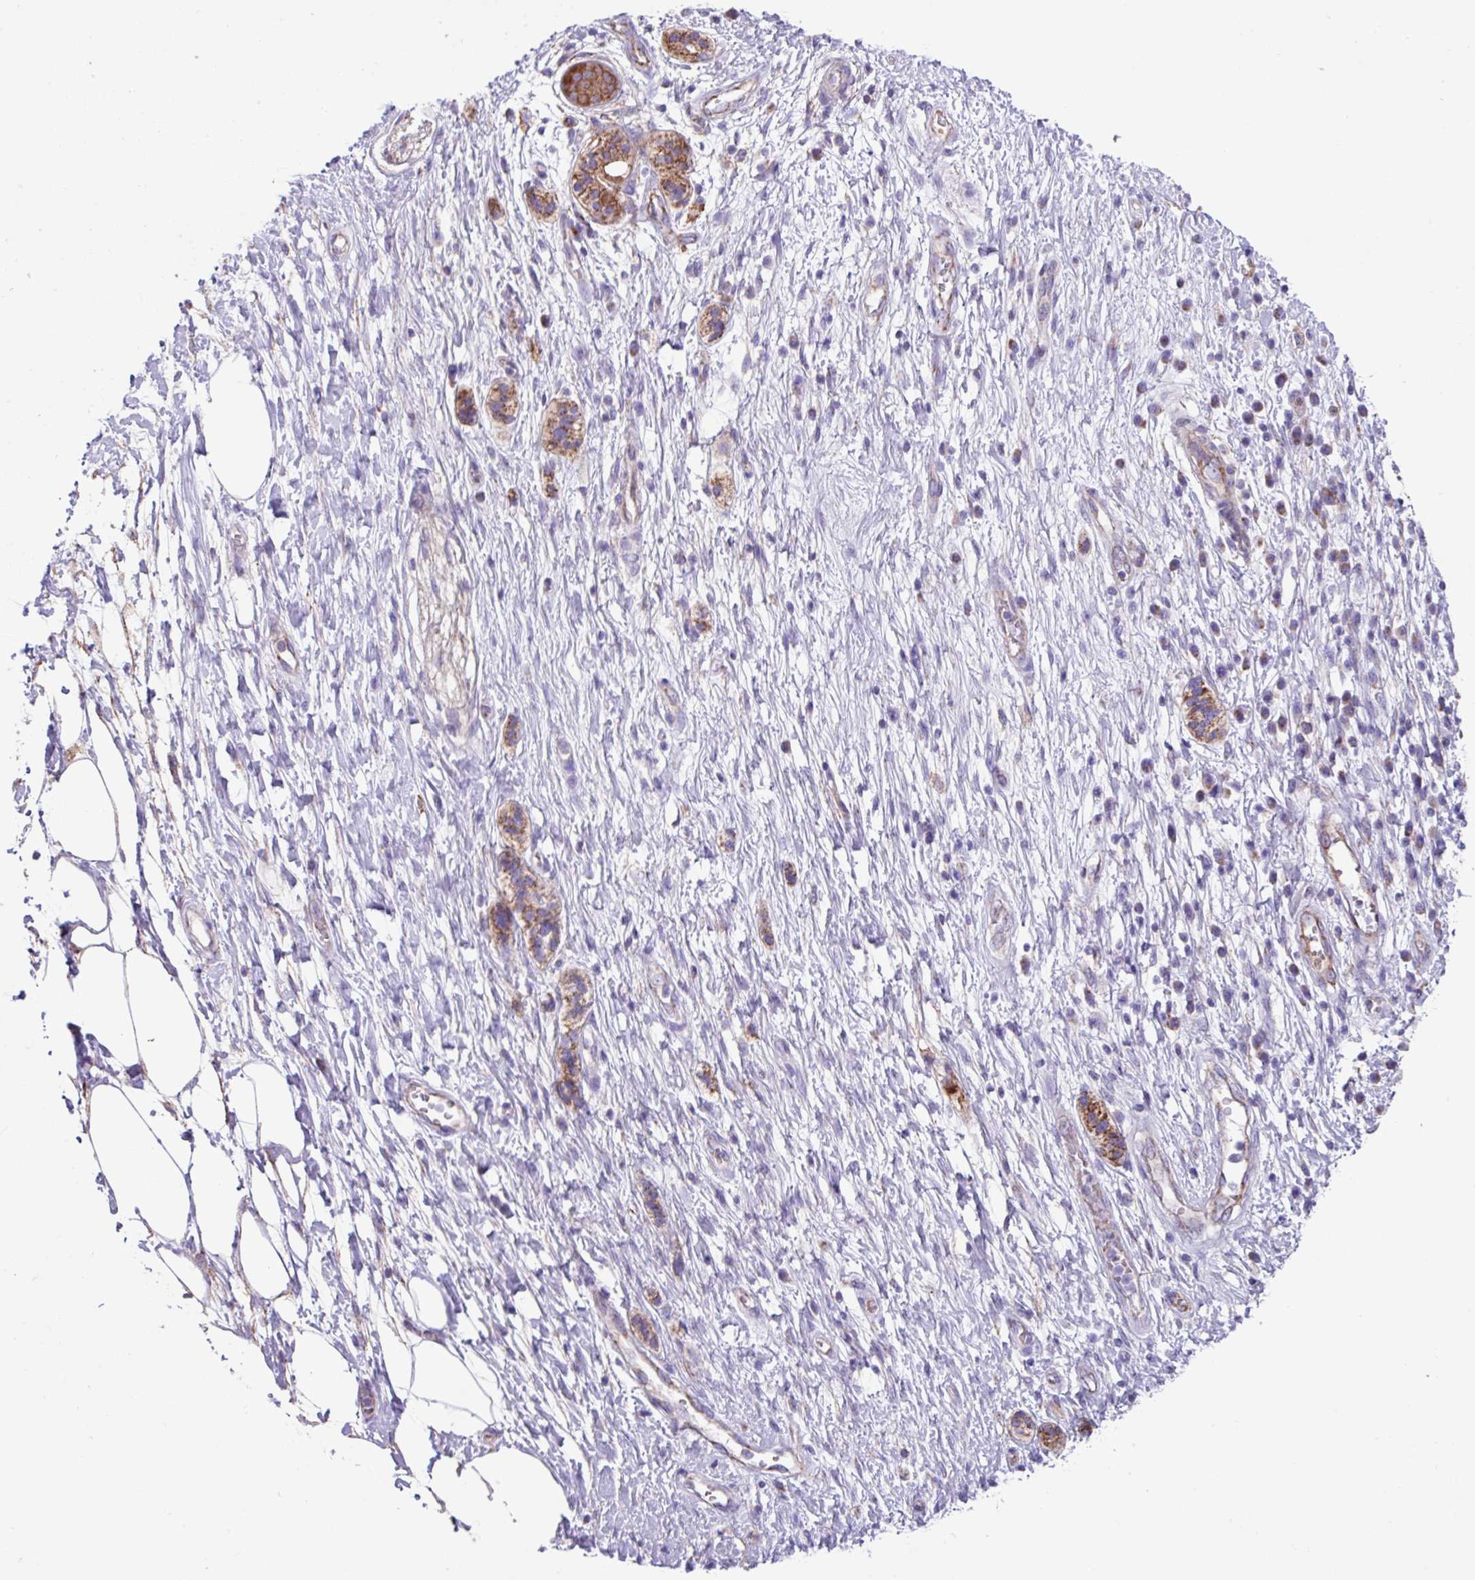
{"staining": {"intensity": "strong", "quantity": ">75%", "location": "cytoplasmic/membranous"}, "tissue": "pancreatic cancer", "cell_type": "Tumor cells", "image_type": "cancer", "snomed": [{"axis": "morphology", "description": "Adenocarcinoma, NOS"}, {"axis": "topography", "description": "Pancreas"}], "caption": "Immunohistochemical staining of human pancreatic adenocarcinoma displays high levels of strong cytoplasmic/membranous expression in about >75% of tumor cells.", "gene": "OTULIN", "patient": {"sex": "male", "age": 68}}